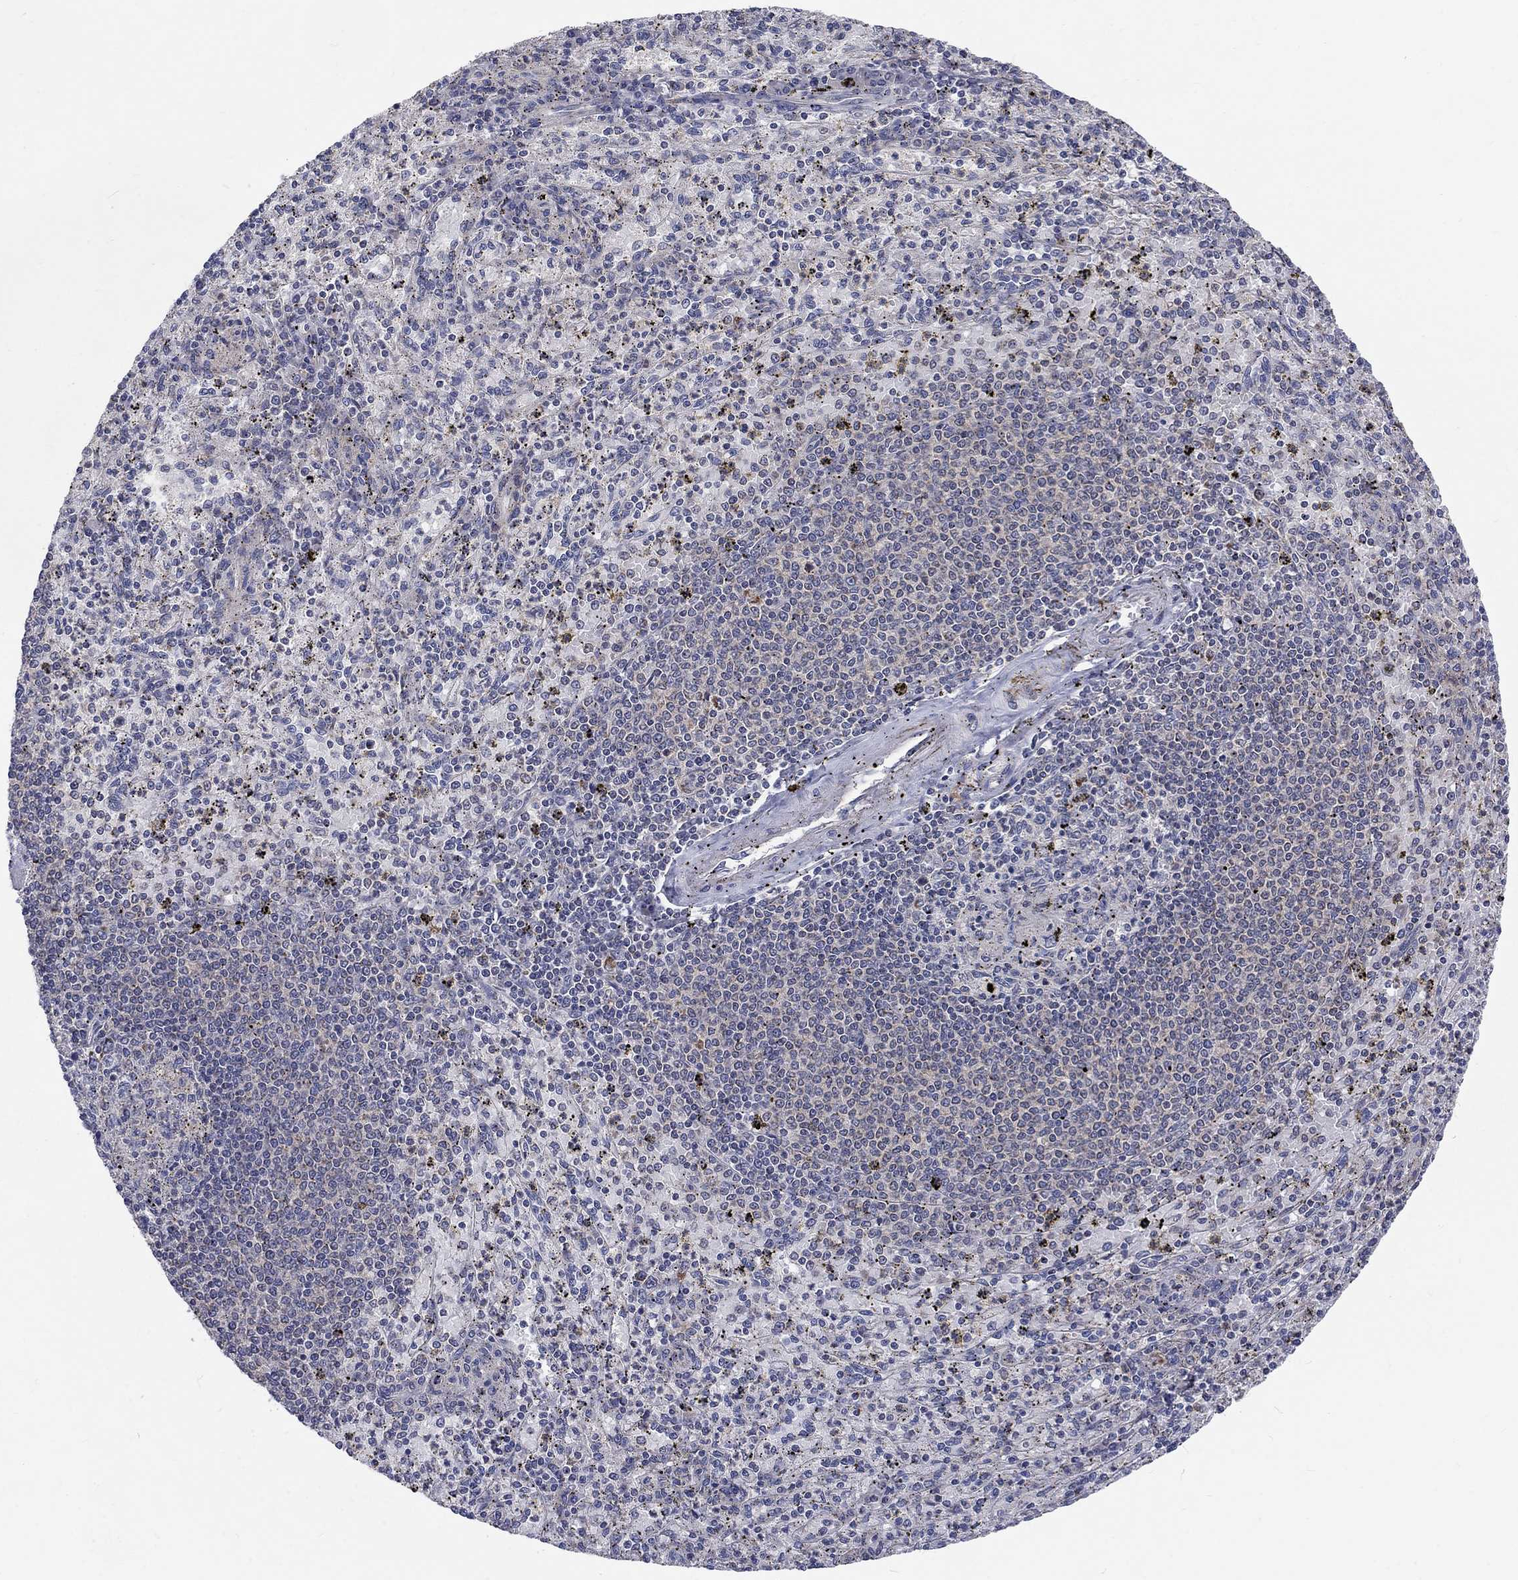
{"staining": {"intensity": "negative", "quantity": "none", "location": "none"}, "tissue": "spleen", "cell_type": "Cells in red pulp", "image_type": "normal", "snomed": [{"axis": "morphology", "description": "Normal tissue, NOS"}, {"axis": "topography", "description": "Spleen"}], "caption": "There is no significant staining in cells in red pulp of spleen. Brightfield microscopy of IHC stained with DAB (brown) and hematoxylin (blue), captured at high magnification.", "gene": "NME7", "patient": {"sex": "male", "age": 60}}